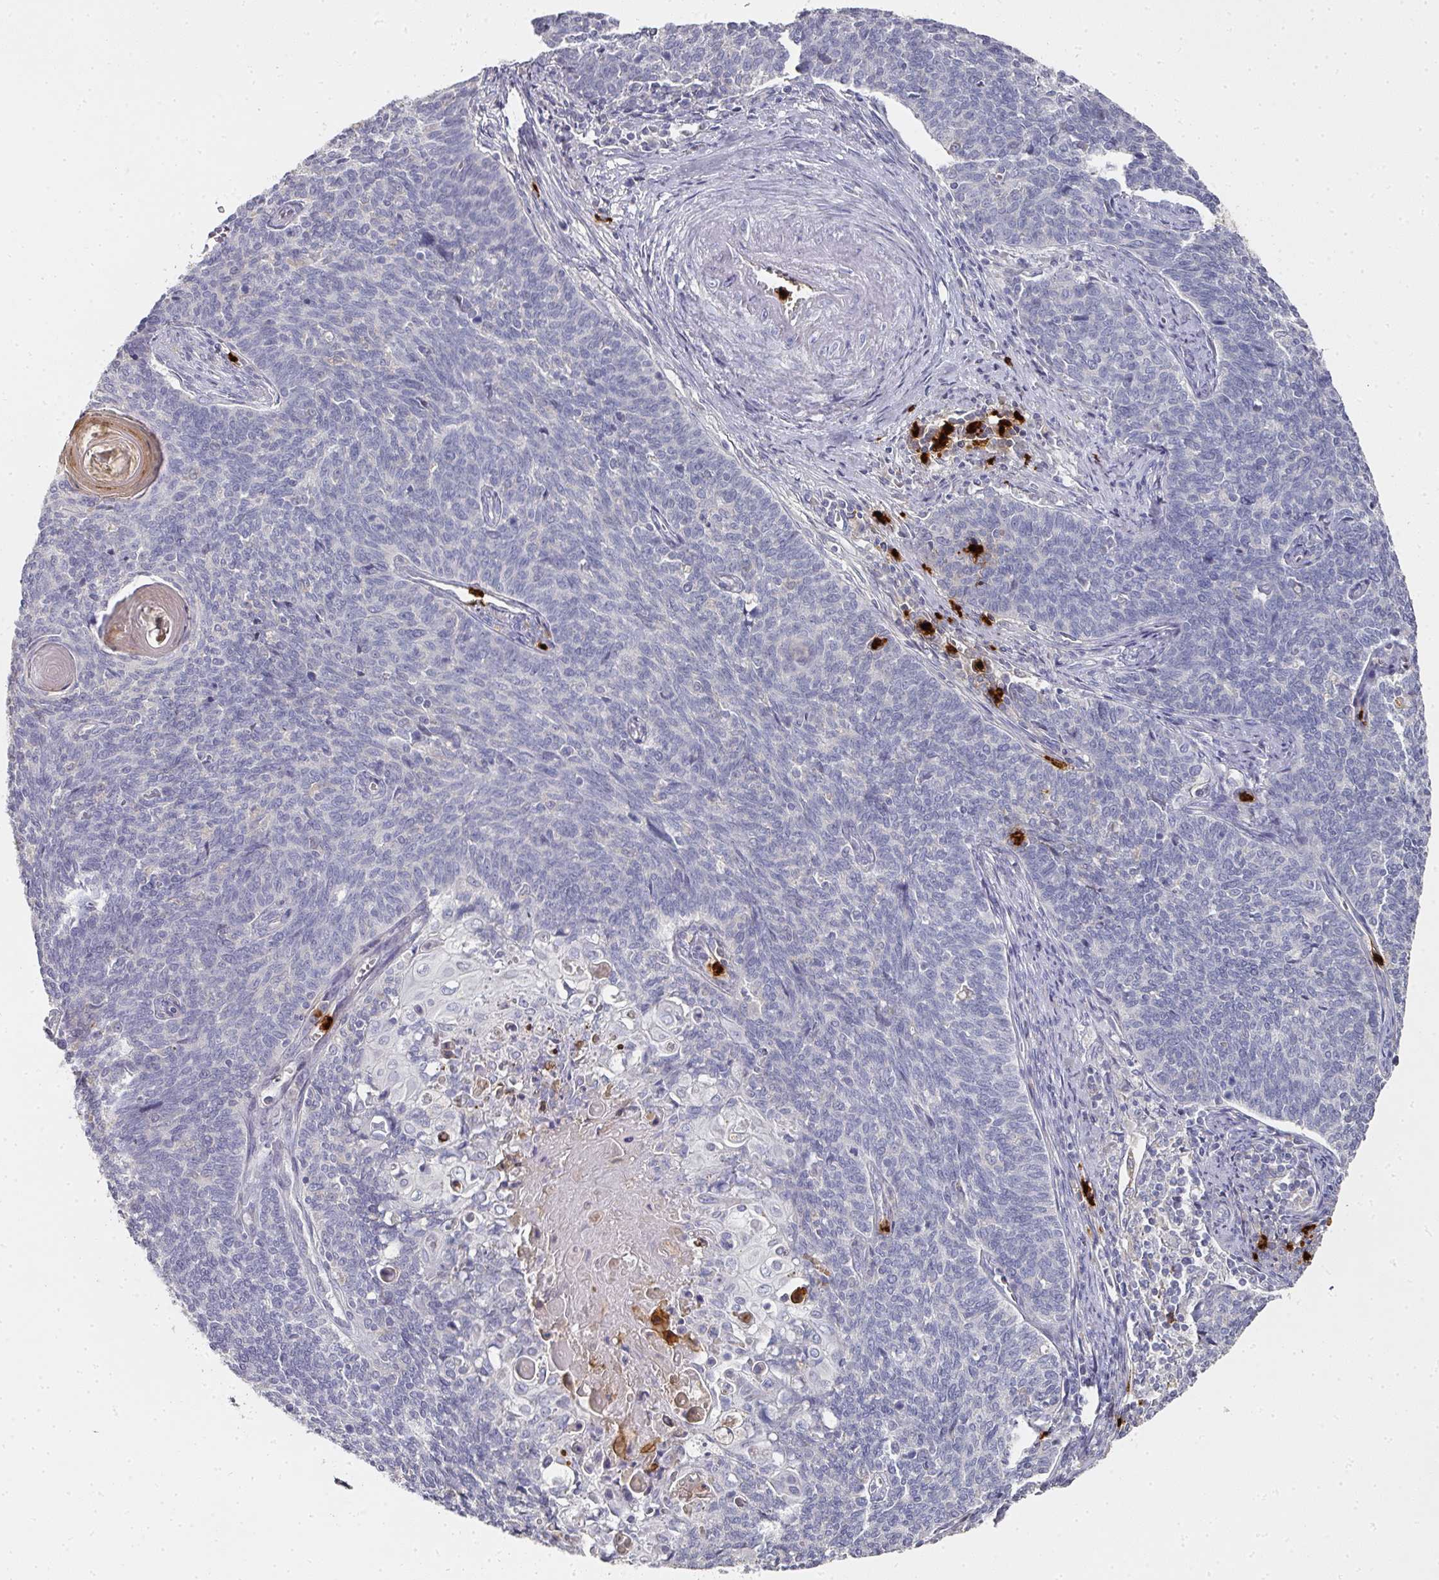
{"staining": {"intensity": "negative", "quantity": "none", "location": "none"}, "tissue": "cervical cancer", "cell_type": "Tumor cells", "image_type": "cancer", "snomed": [{"axis": "morphology", "description": "Squamous cell carcinoma, NOS"}, {"axis": "topography", "description": "Cervix"}], "caption": "Immunohistochemistry (IHC) image of squamous cell carcinoma (cervical) stained for a protein (brown), which demonstrates no staining in tumor cells. The staining is performed using DAB brown chromogen with nuclei counter-stained in using hematoxylin.", "gene": "CAMP", "patient": {"sex": "female", "age": 39}}